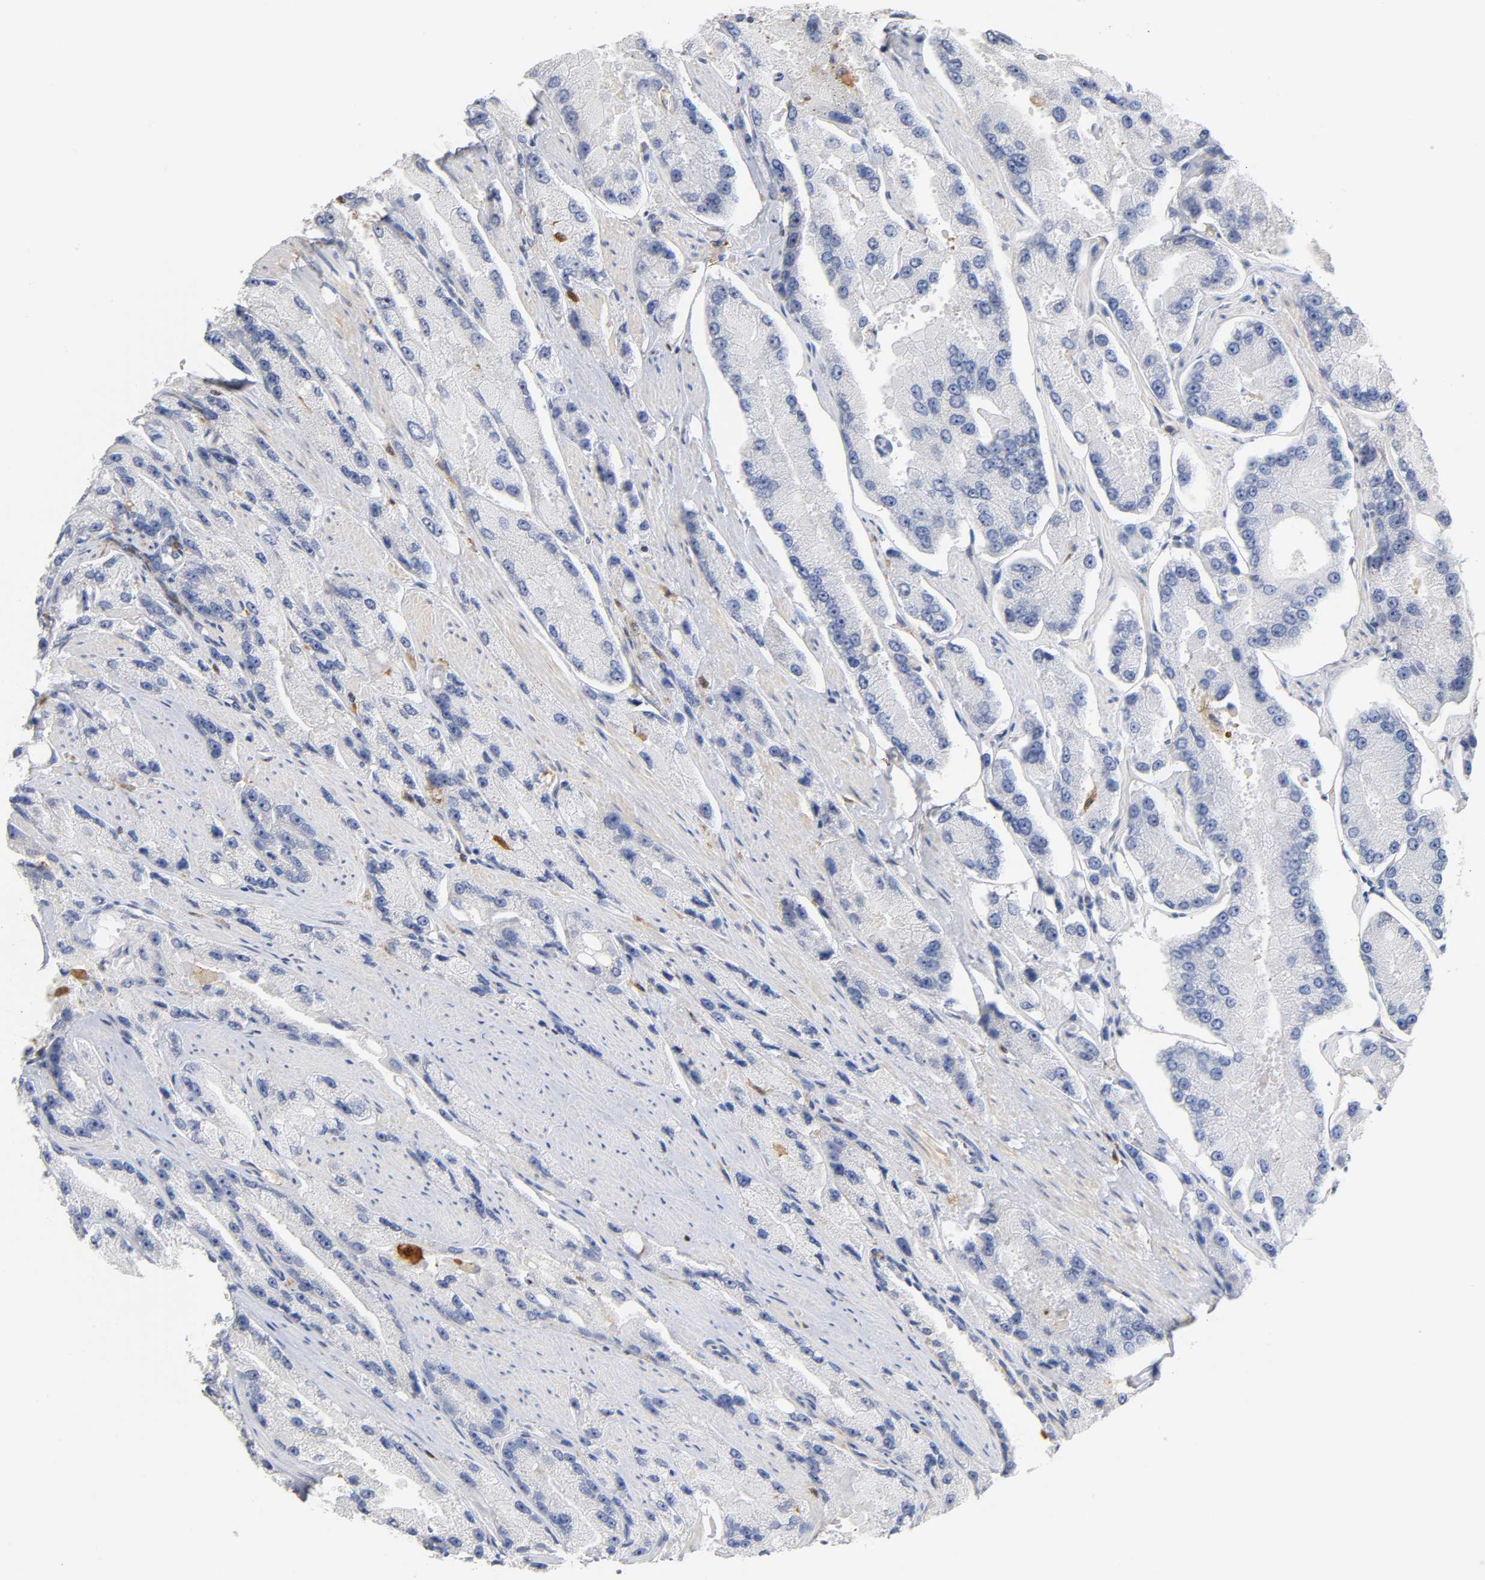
{"staining": {"intensity": "negative", "quantity": "none", "location": "none"}, "tissue": "prostate cancer", "cell_type": "Tumor cells", "image_type": "cancer", "snomed": [{"axis": "morphology", "description": "Adenocarcinoma, High grade"}, {"axis": "topography", "description": "Prostate"}], "caption": "The photomicrograph exhibits no significant positivity in tumor cells of prostate cancer (adenocarcinoma (high-grade)). (DAB IHC visualized using brightfield microscopy, high magnification).", "gene": "IL18", "patient": {"sex": "male", "age": 58}}